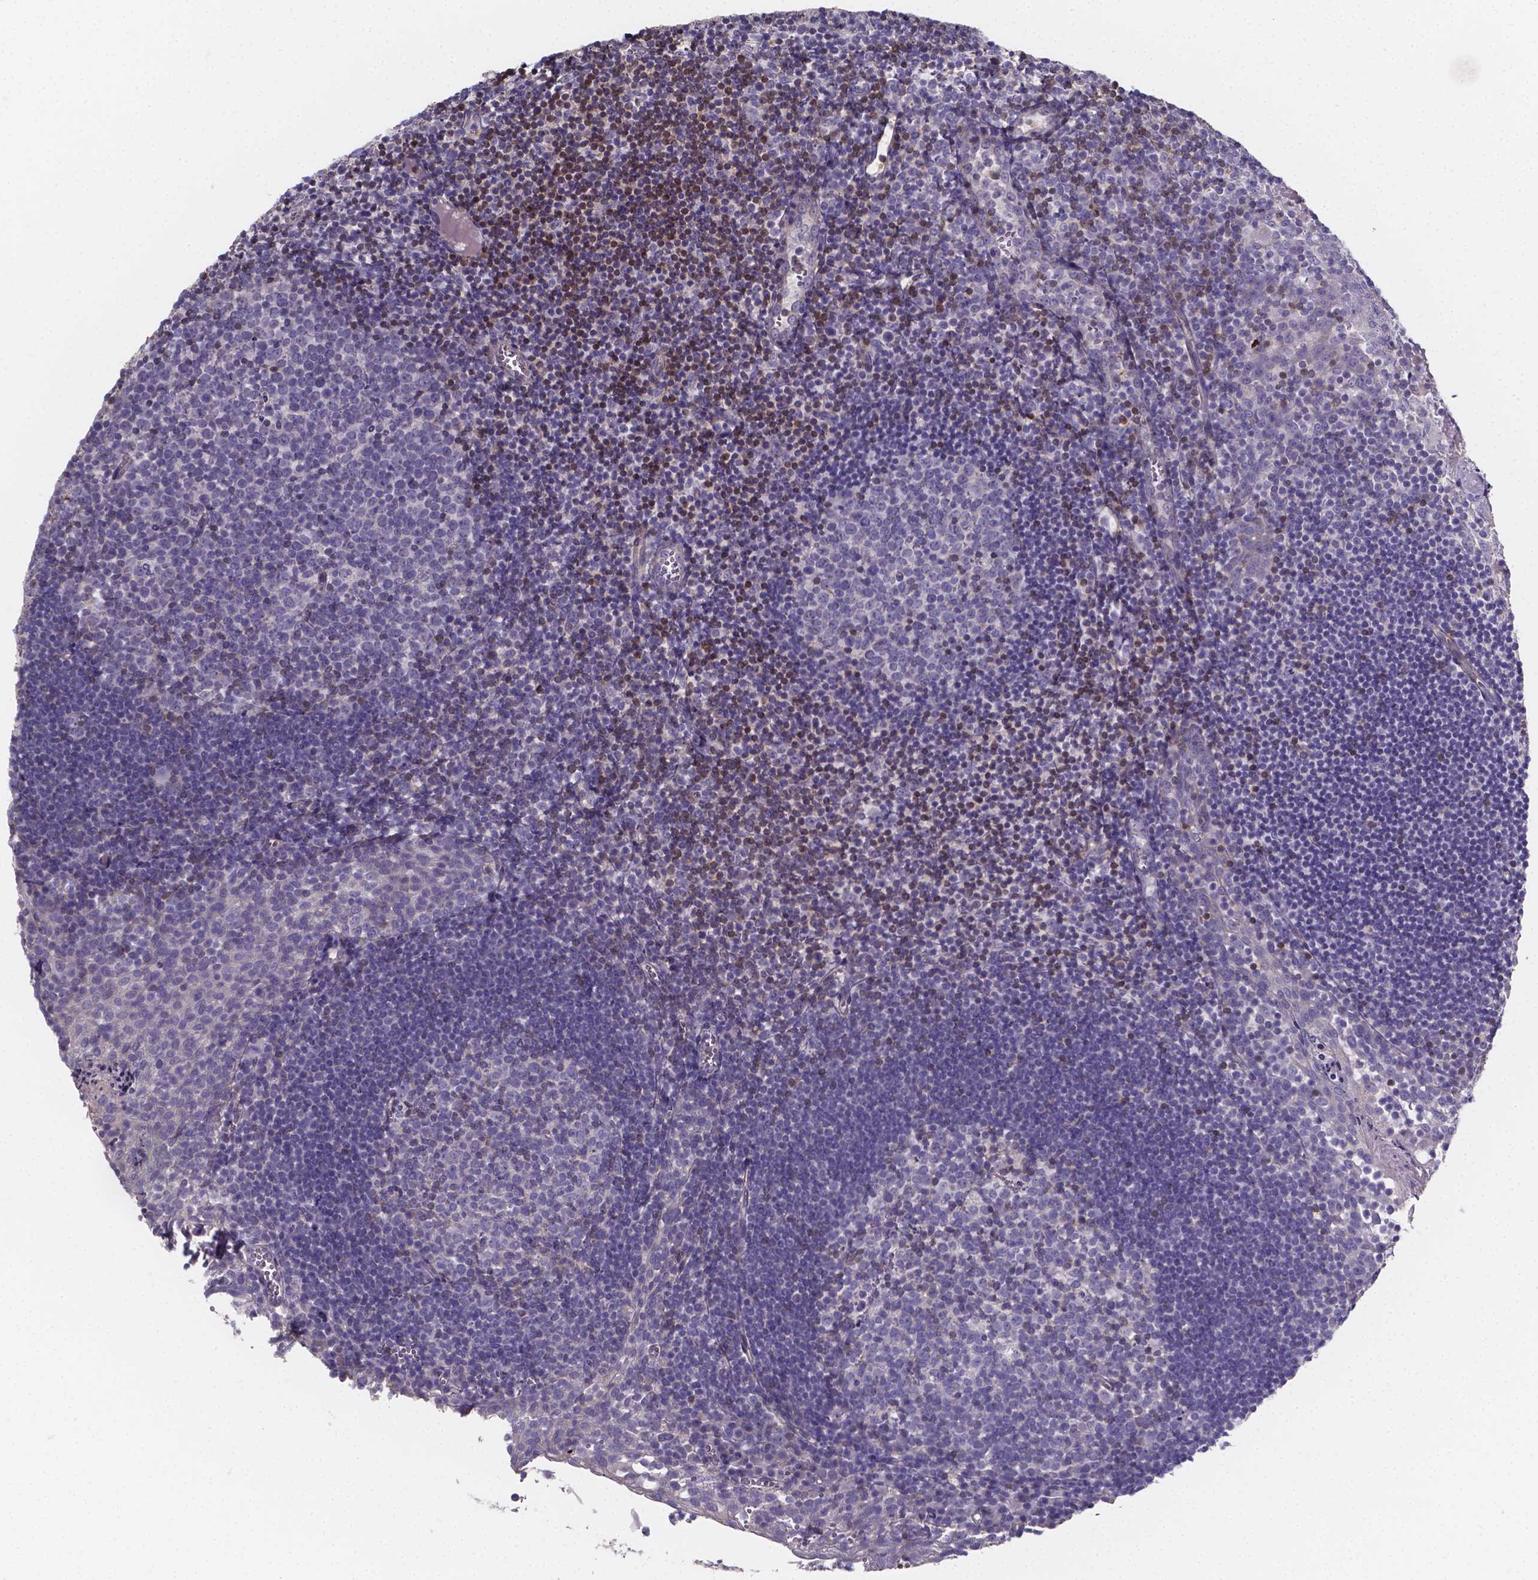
{"staining": {"intensity": "negative", "quantity": "none", "location": "none"}, "tissue": "lymph node", "cell_type": "Germinal center cells", "image_type": "normal", "snomed": [{"axis": "morphology", "description": "Normal tissue, NOS"}, {"axis": "topography", "description": "Lymph node"}], "caption": "This is a image of immunohistochemistry (IHC) staining of benign lymph node, which shows no expression in germinal center cells. (Brightfield microscopy of DAB immunohistochemistry (IHC) at high magnification).", "gene": "THEMIS", "patient": {"sex": "female", "age": 21}}